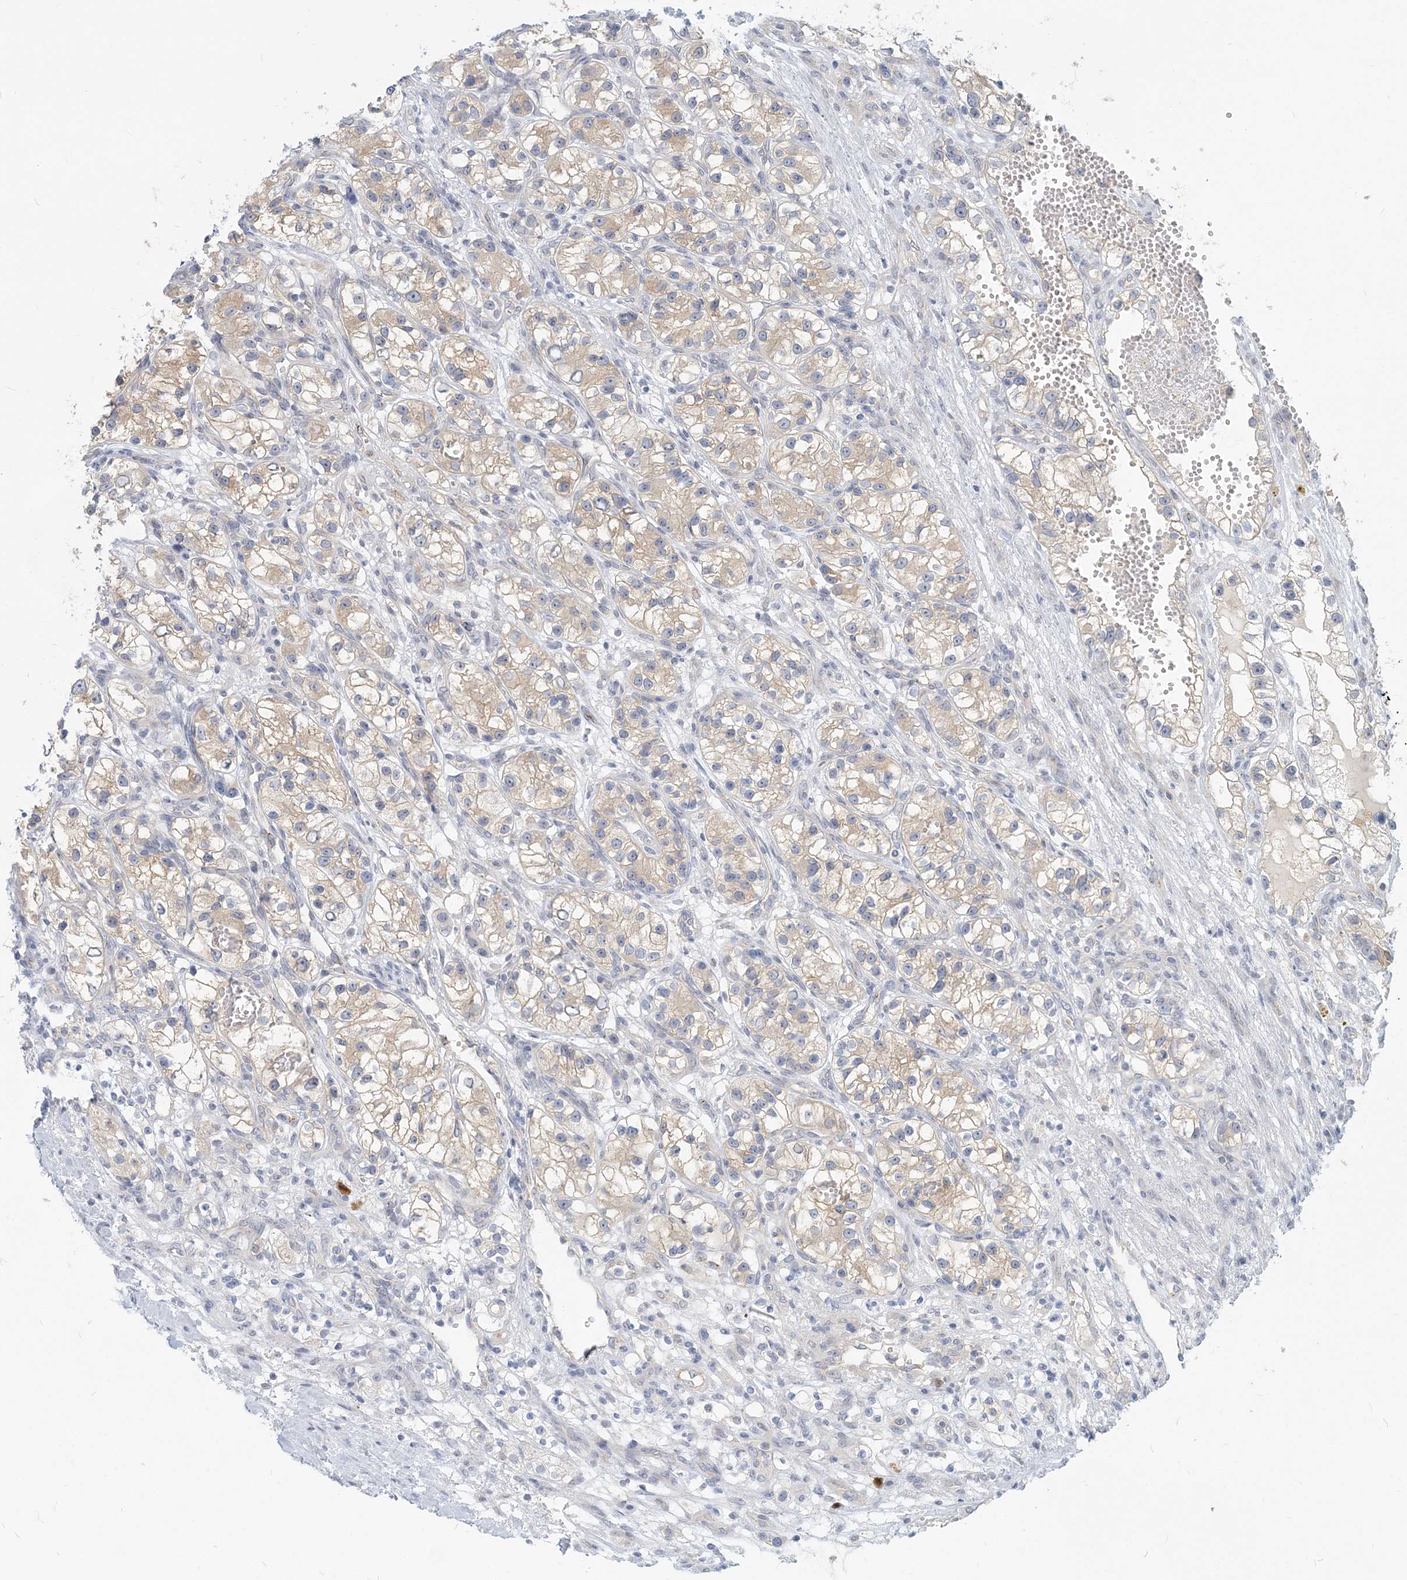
{"staining": {"intensity": "weak", "quantity": "25%-75%", "location": "cytoplasmic/membranous"}, "tissue": "renal cancer", "cell_type": "Tumor cells", "image_type": "cancer", "snomed": [{"axis": "morphology", "description": "Adenocarcinoma, NOS"}, {"axis": "topography", "description": "Kidney"}], "caption": "Tumor cells exhibit low levels of weak cytoplasmic/membranous positivity in approximately 25%-75% of cells in renal adenocarcinoma.", "gene": "GMPPA", "patient": {"sex": "female", "age": 57}}